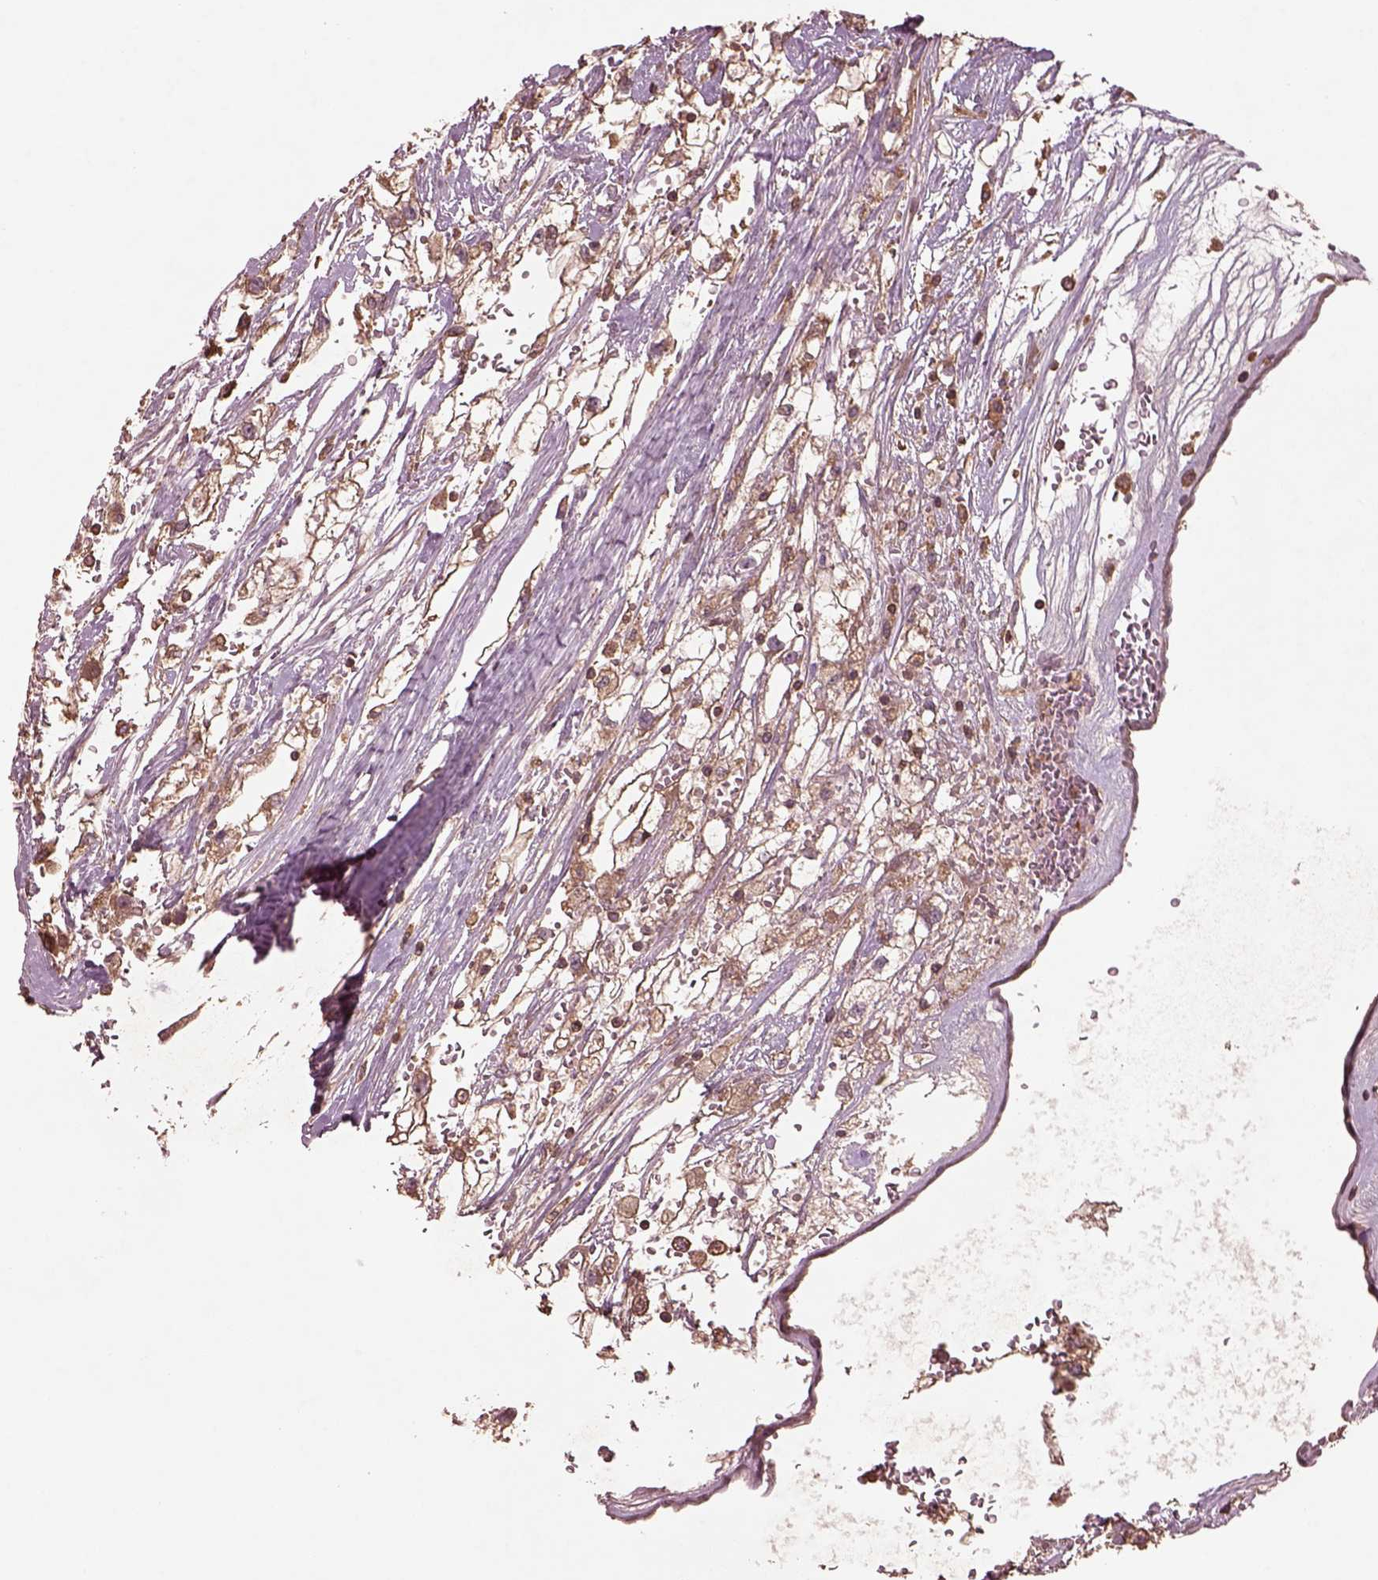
{"staining": {"intensity": "moderate", "quantity": "25%-75%", "location": "cytoplasmic/membranous"}, "tissue": "renal cancer", "cell_type": "Tumor cells", "image_type": "cancer", "snomed": [{"axis": "morphology", "description": "Adenocarcinoma, NOS"}, {"axis": "topography", "description": "Kidney"}], "caption": "Immunohistochemistry (DAB) staining of human renal adenocarcinoma exhibits moderate cytoplasmic/membranous protein staining in about 25%-75% of tumor cells.", "gene": "TRADD", "patient": {"sex": "male", "age": 59}}